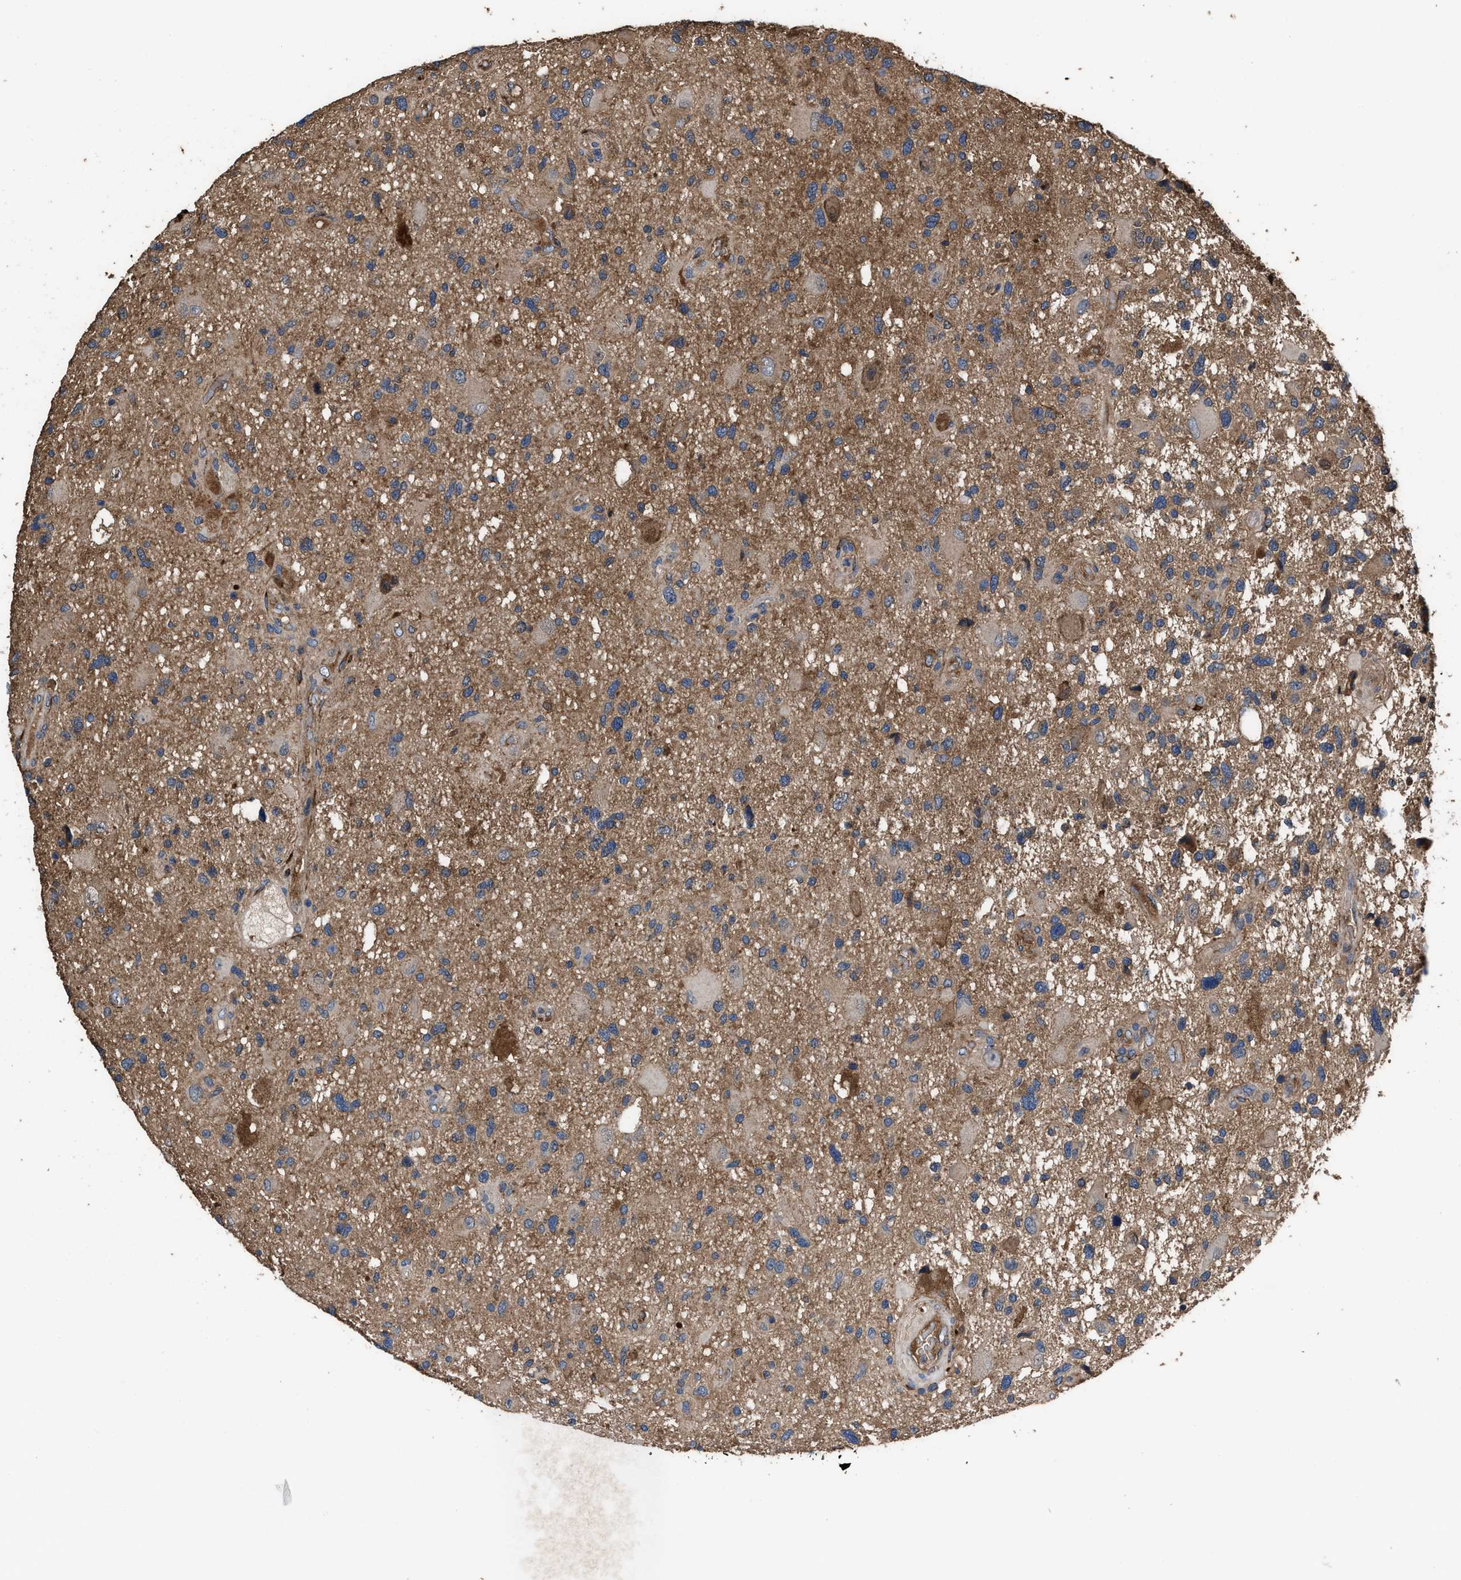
{"staining": {"intensity": "moderate", "quantity": ">75%", "location": "cytoplasmic/membranous"}, "tissue": "glioma", "cell_type": "Tumor cells", "image_type": "cancer", "snomed": [{"axis": "morphology", "description": "Glioma, malignant, High grade"}, {"axis": "topography", "description": "Brain"}], "caption": "This image exhibits immunohistochemistry (IHC) staining of glioma, with medium moderate cytoplasmic/membranous staining in about >75% of tumor cells.", "gene": "IDNK", "patient": {"sex": "male", "age": 33}}